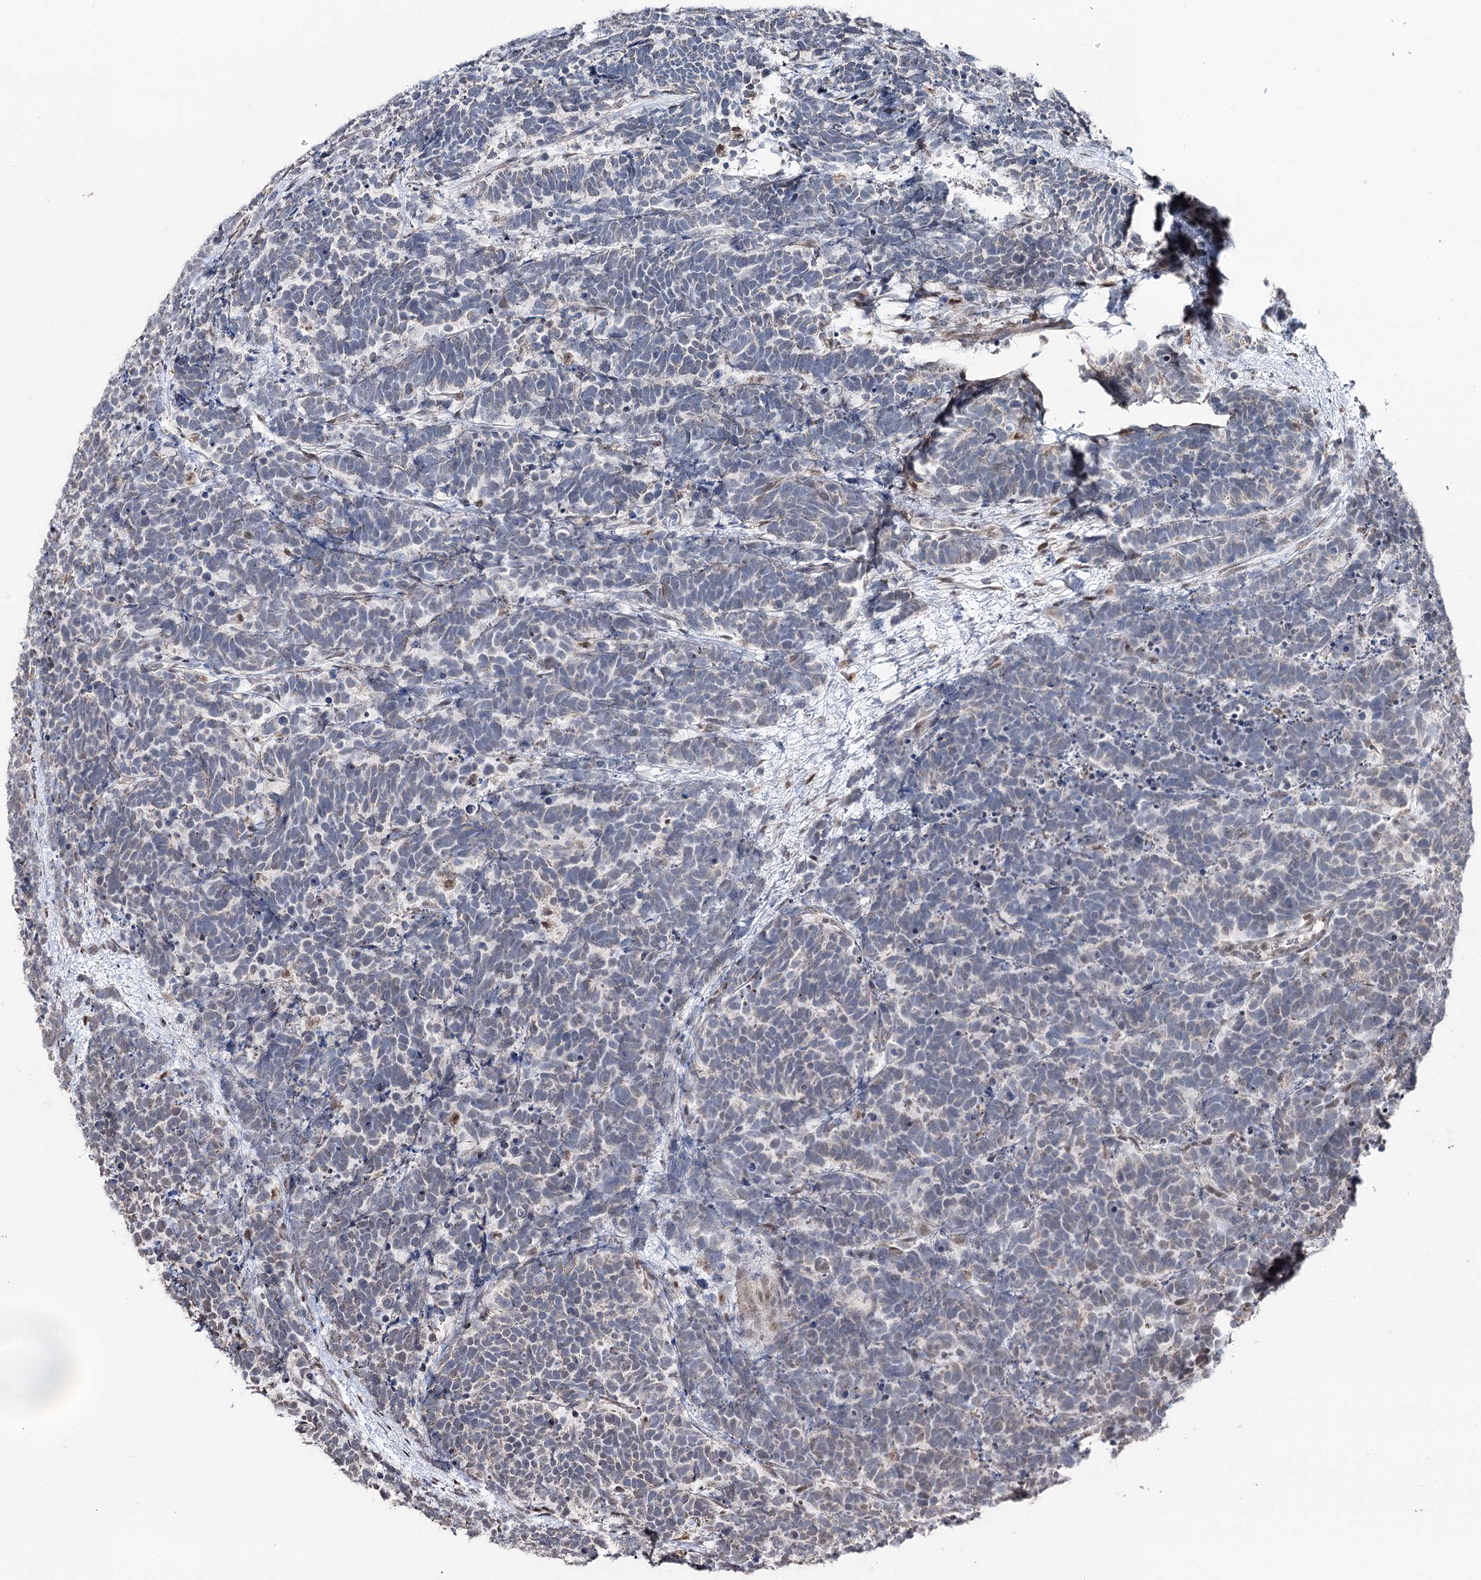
{"staining": {"intensity": "negative", "quantity": "none", "location": "none"}, "tissue": "carcinoid", "cell_type": "Tumor cells", "image_type": "cancer", "snomed": [{"axis": "morphology", "description": "Carcinoma, NOS"}, {"axis": "morphology", "description": "Carcinoid, malignant, NOS"}, {"axis": "topography", "description": "Urinary bladder"}], "caption": "An image of human carcinoid is negative for staining in tumor cells.", "gene": "RUFY4", "patient": {"sex": "male", "age": 57}}